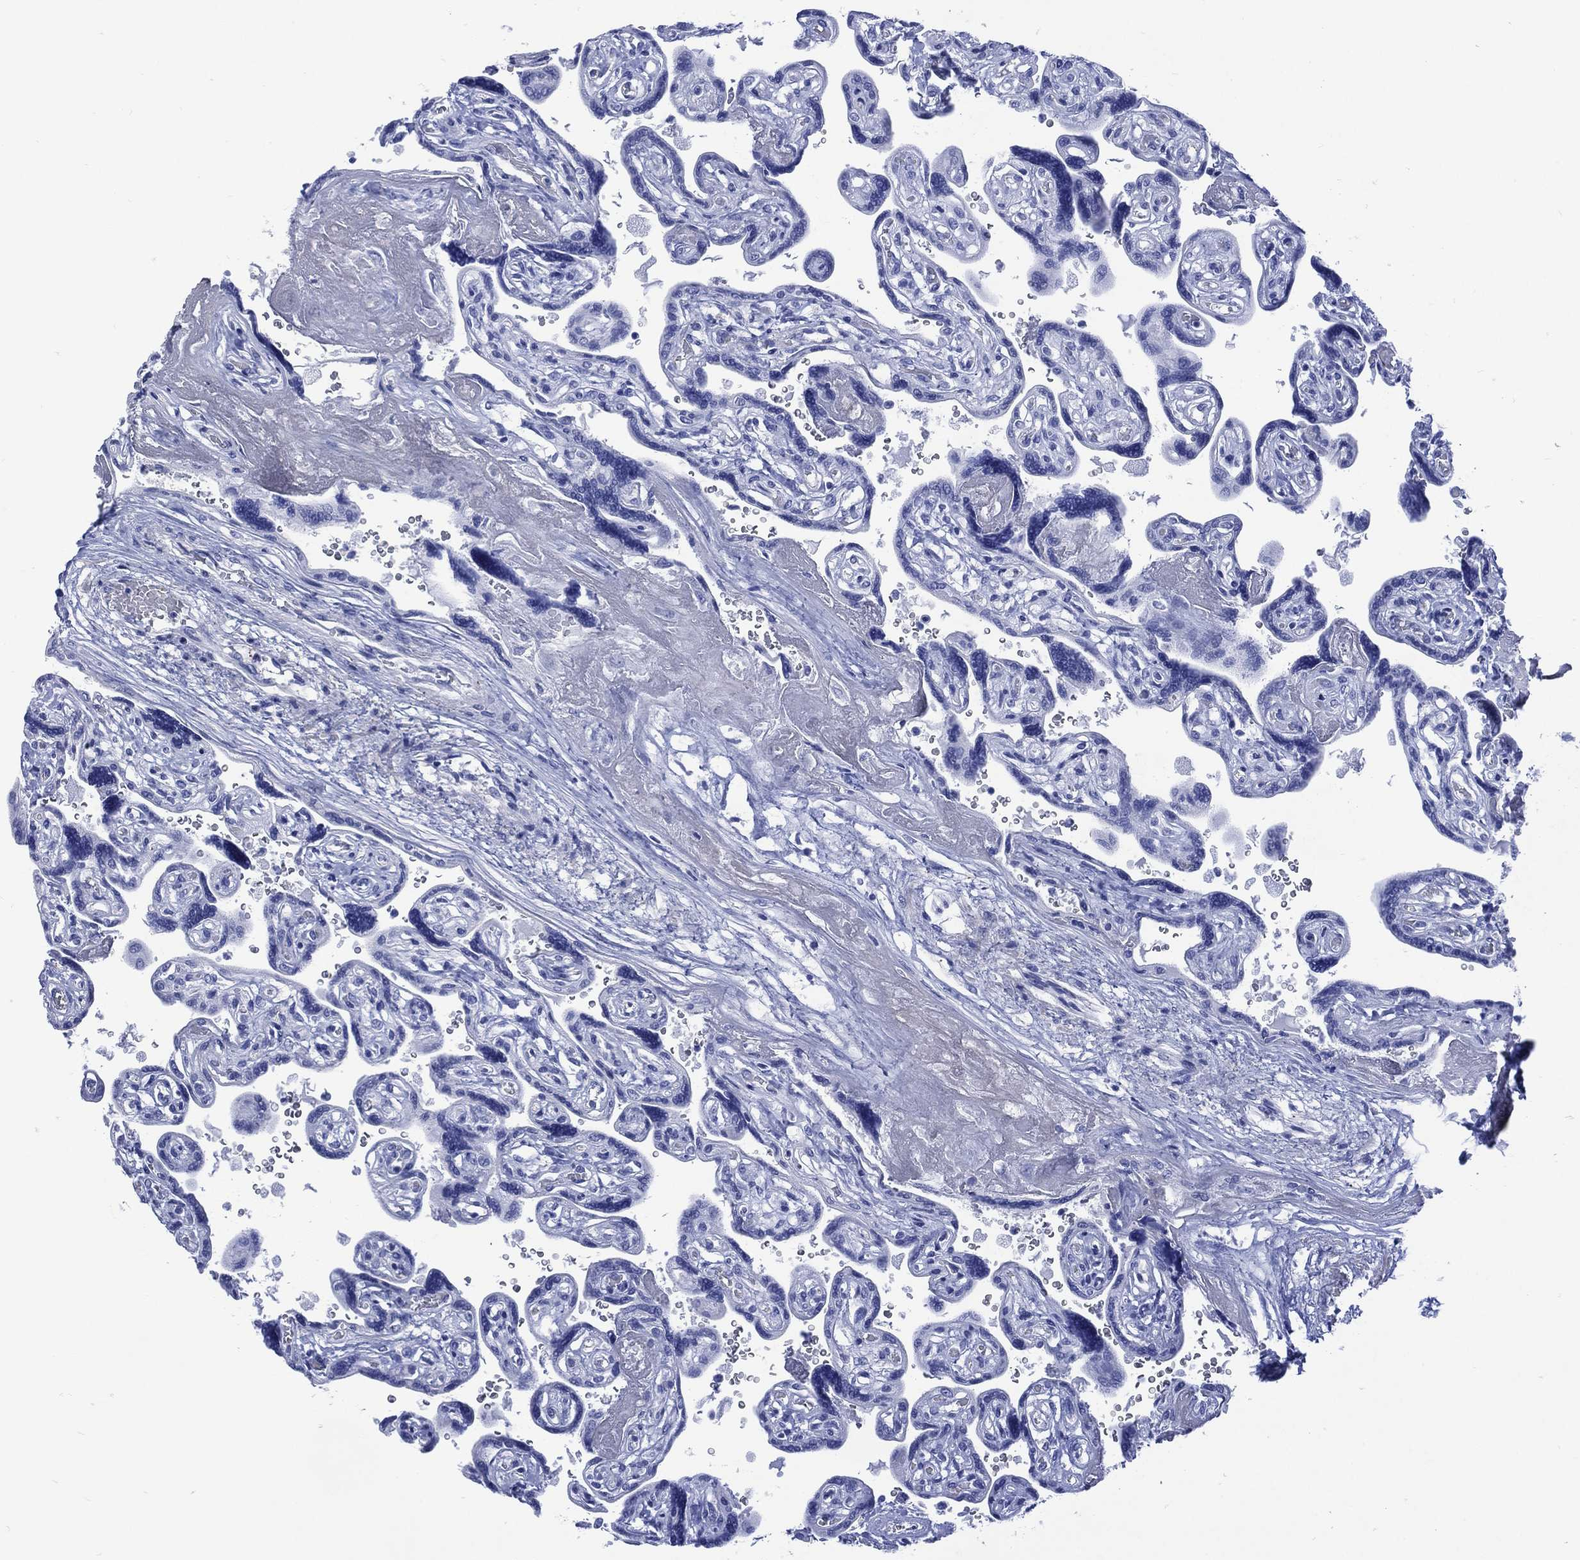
{"staining": {"intensity": "negative", "quantity": "none", "location": "none"}, "tissue": "placenta", "cell_type": "Decidual cells", "image_type": "normal", "snomed": [{"axis": "morphology", "description": "Normal tissue, NOS"}, {"axis": "topography", "description": "Placenta"}], "caption": "Protein analysis of benign placenta exhibits no significant expression in decidual cells.", "gene": "SHCBP1L", "patient": {"sex": "female", "age": 32}}